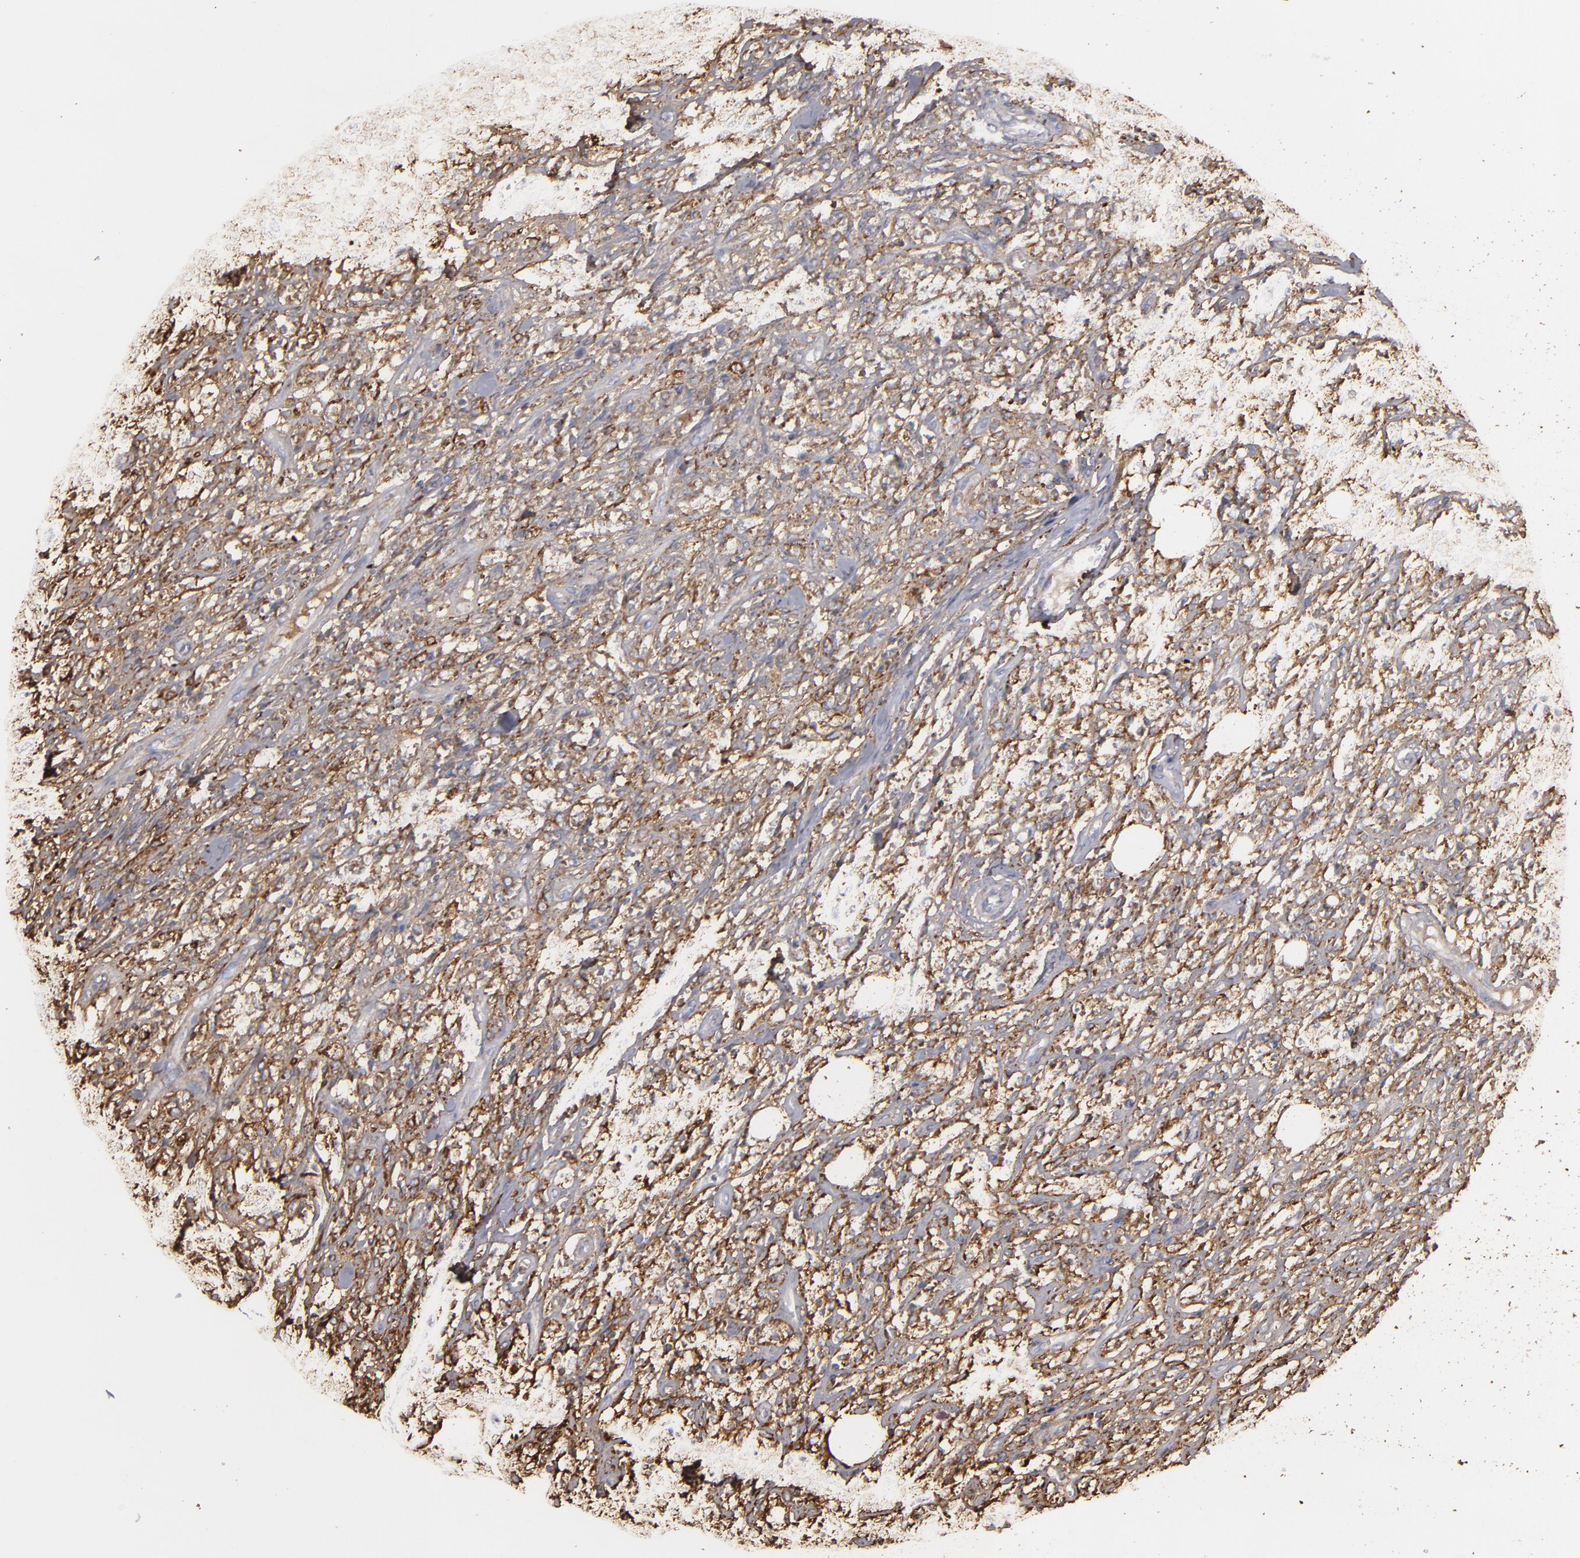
{"staining": {"intensity": "weak", "quantity": ">75%", "location": "cytoplasmic/membranous"}, "tissue": "lymphoma", "cell_type": "Tumor cells", "image_type": "cancer", "snomed": [{"axis": "morphology", "description": "Malignant lymphoma, non-Hodgkin's type, High grade"}, {"axis": "topography", "description": "Lymph node"}], "caption": "A photomicrograph showing weak cytoplasmic/membranous expression in approximately >75% of tumor cells in lymphoma, as visualized by brown immunohistochemical staining.", "gene": "ODC1", "patient": {"sex": "female", "age": 73}}